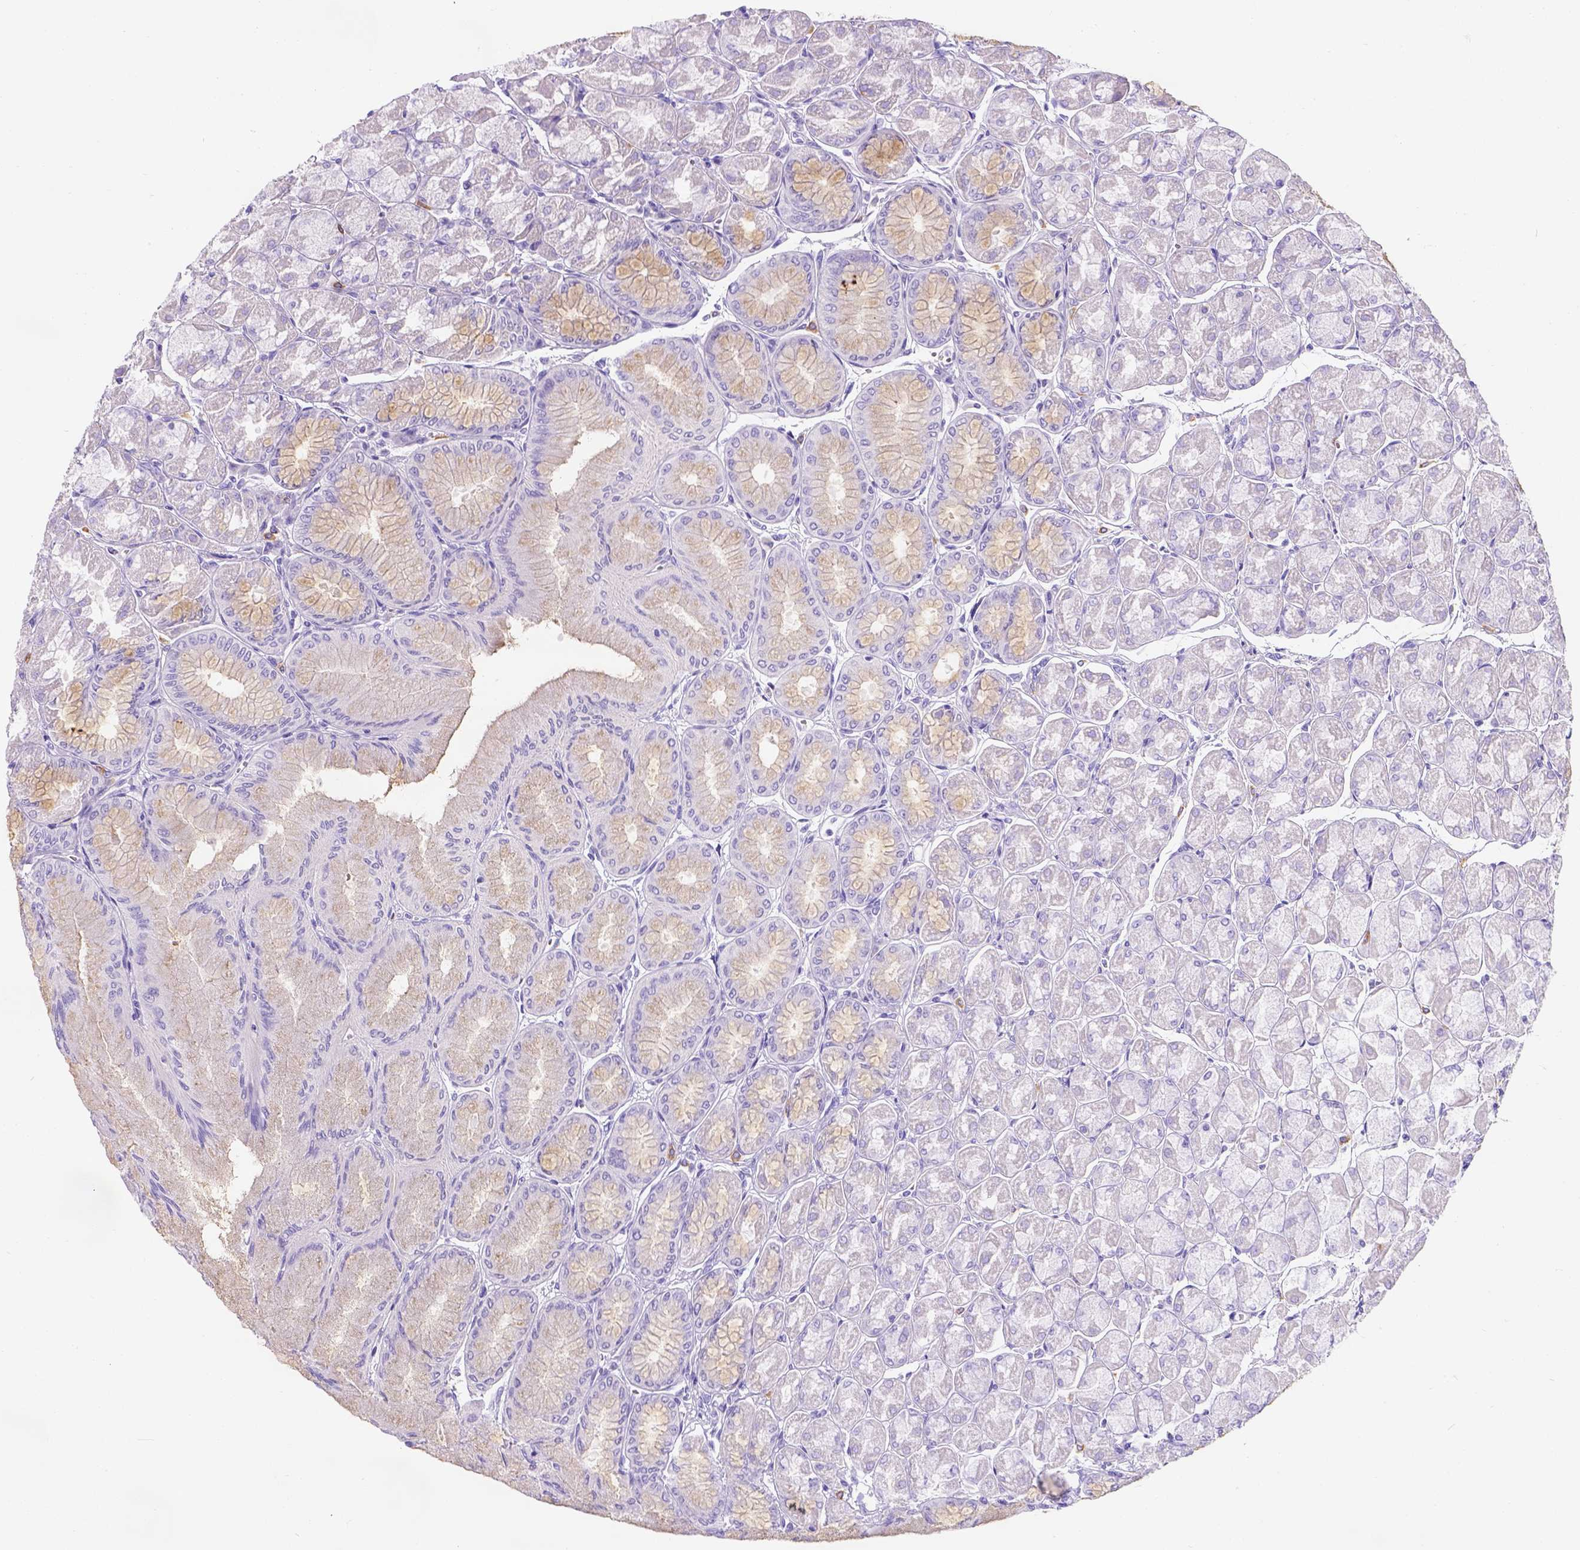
{"staining": {"intensity": "weak", "quantity": "25%-75%", "location": "cytoplasmic/membranous"}, "tissue": "stomach", "cell_type": "Glandular cells", "image_type": "normal", "snomed": [{"axis": "morphology", "description": "Normal tissue, NOS"}, {"axis": "topography", "description": "Stomach, upper"}], "caption": "Protein analysis of unremarkable stomach reveals weak cytoplasmic/membranous positivity in approximately 25%-75% of glandular cells.", "gene": "PHF7", "patient": {"sex": "male", "age": 60}}